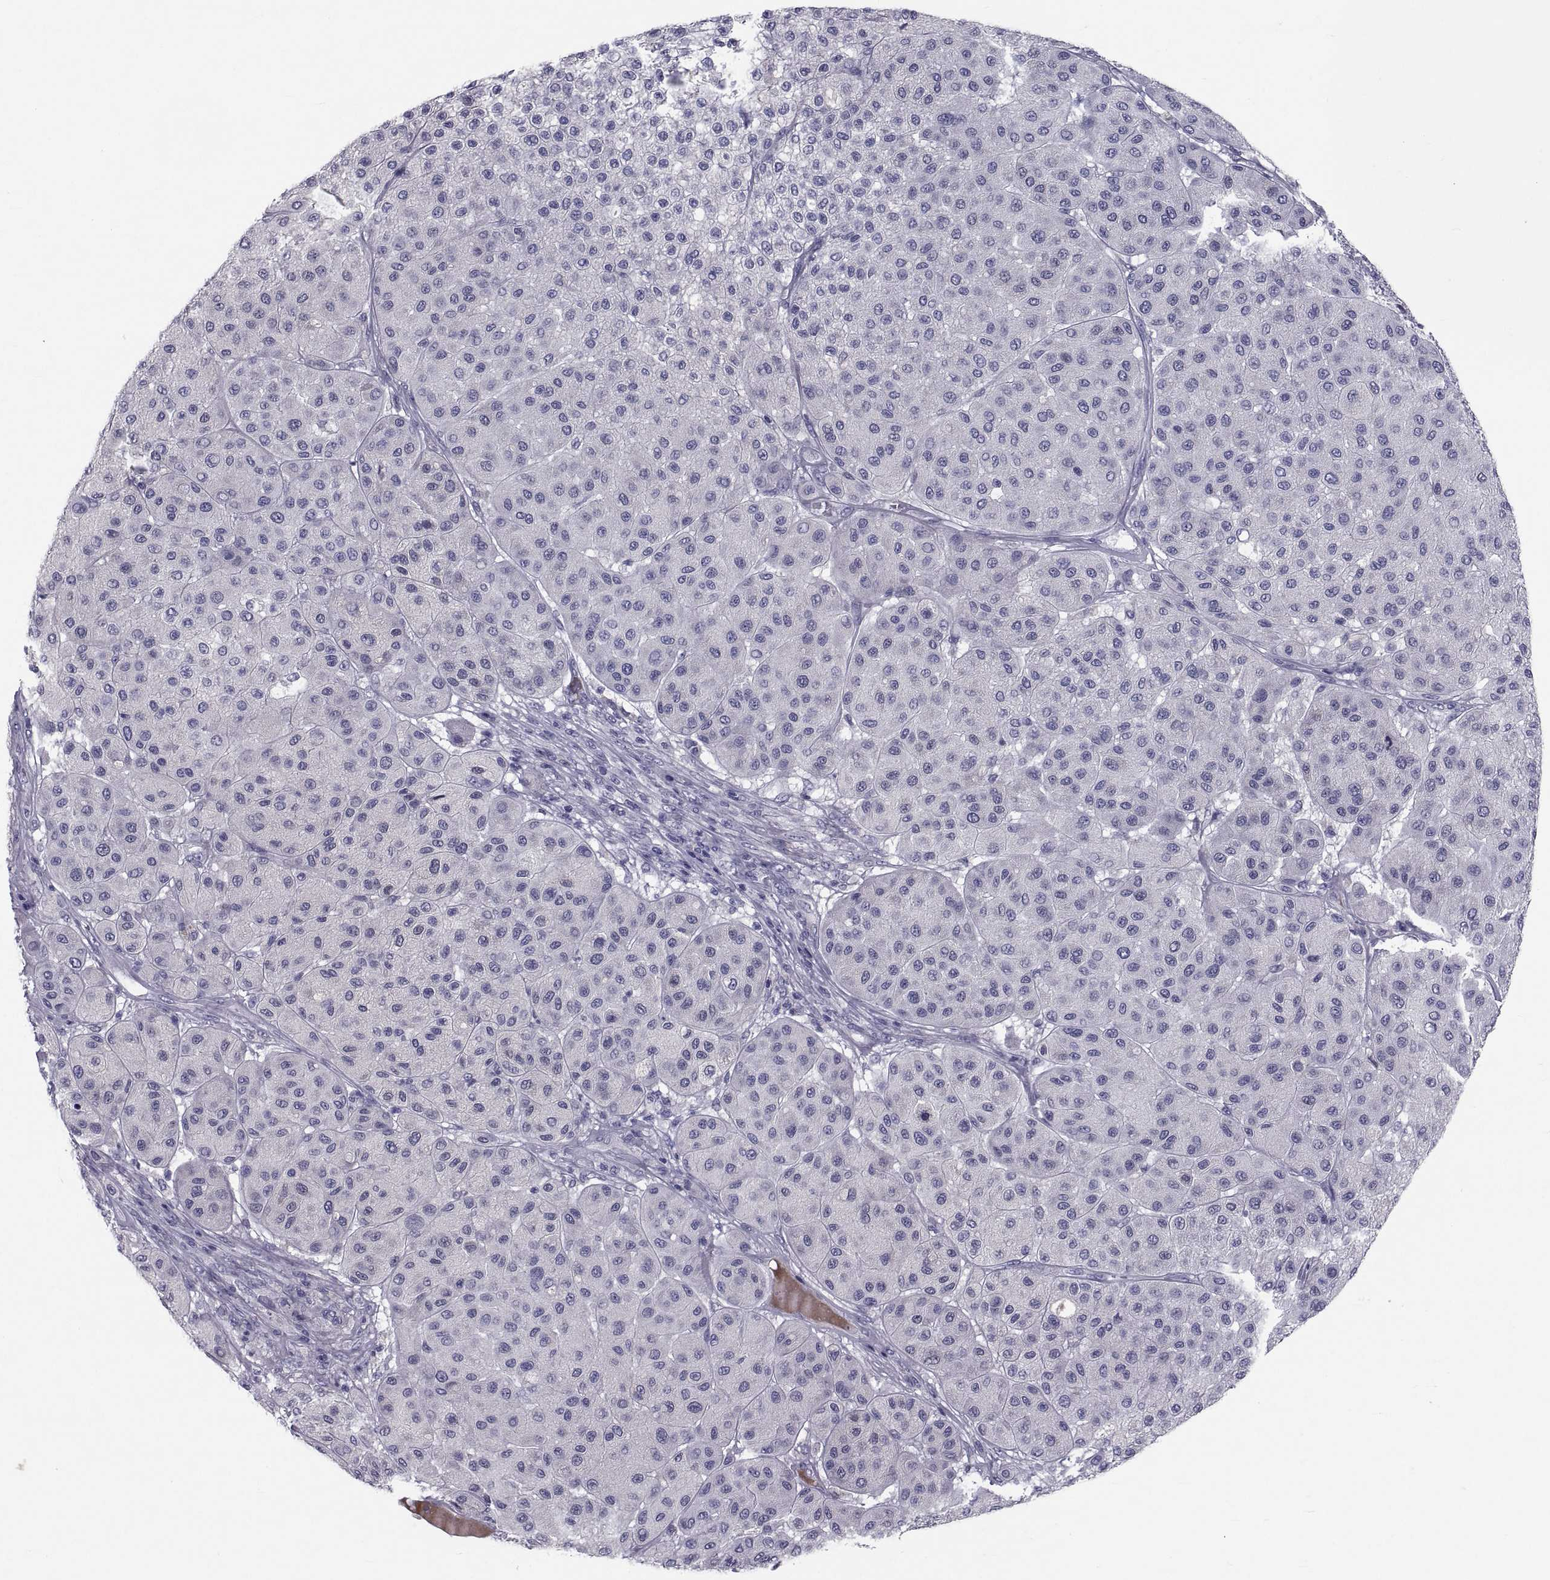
{"staining": {"intensity": "negative", "quantity": "none", "location": "none"}, "tissue": "melanoma", "cell_type": "Tumor cells", "image_type": "cancer", "snomed": [{"axis": "morphology", "description": "Malignant melanoma, Metastatic site"}, {"axis": "topography", "description": "Smooth muscle"}], "caption": "This is an IHC photomicrograph of human malignant melanoma (metastatic site). There is no positivity in tumor cells.", "gene": "PDZRN4", "patient": {"sex": "male", "age": 41}}